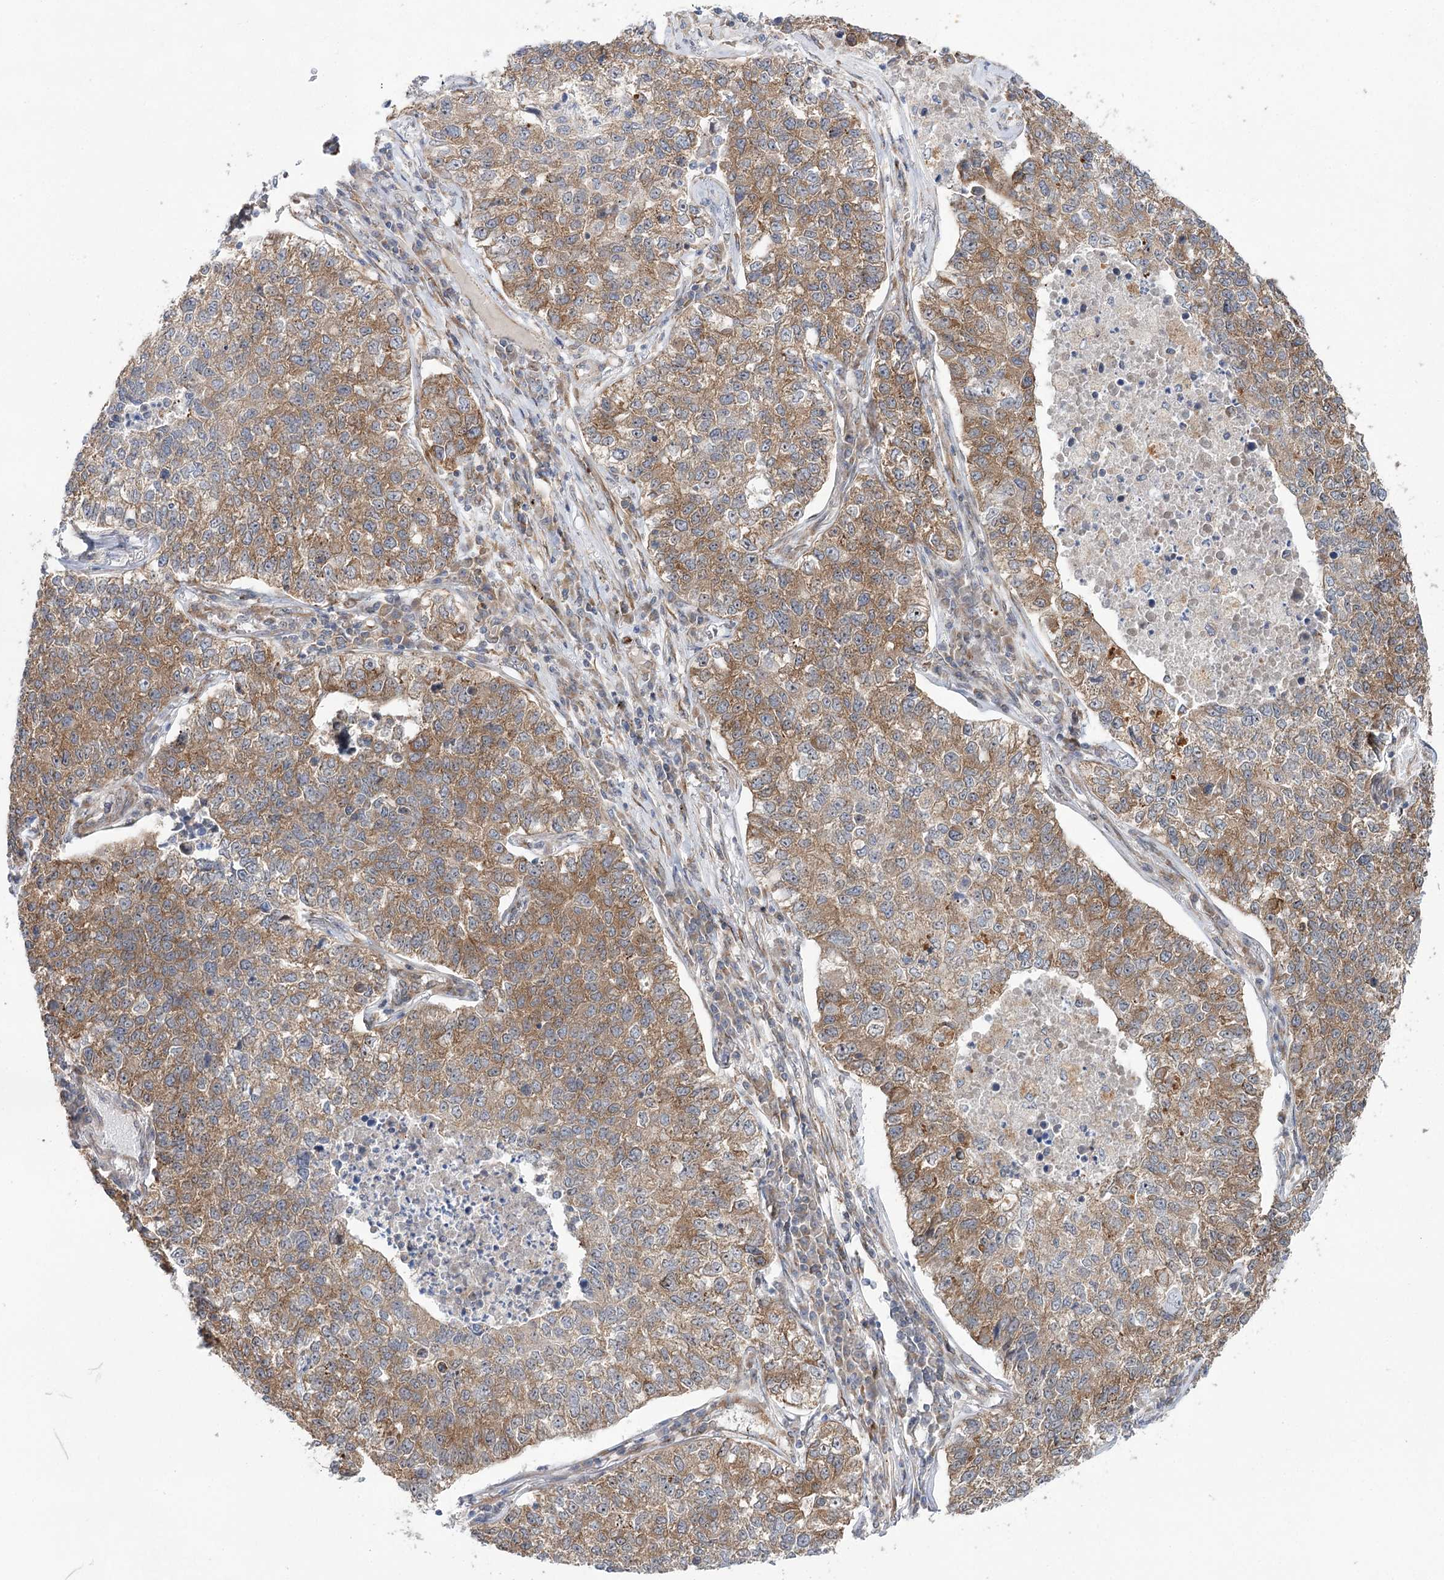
{"staining": {"intensity": "moderate", "quantity": ">75%", "location": "cytoplasmic/membranous"}, "tissue": "lung cancer", "cell_type": "Tumor cells", "image_type": "cancer", "snomed": [{"axis": "morphology", "description": "Adenocarcinoma, NOS"}, {"axis": "topography", "description": "Lung"}], "caption": "A brown stain highlights moderate cytoplasmic/membranous staining of a protein in adenocarcinoma (lung) tumor cells.", "gene": "VWA2", "patient": {"sex": "male", "age": 49}}